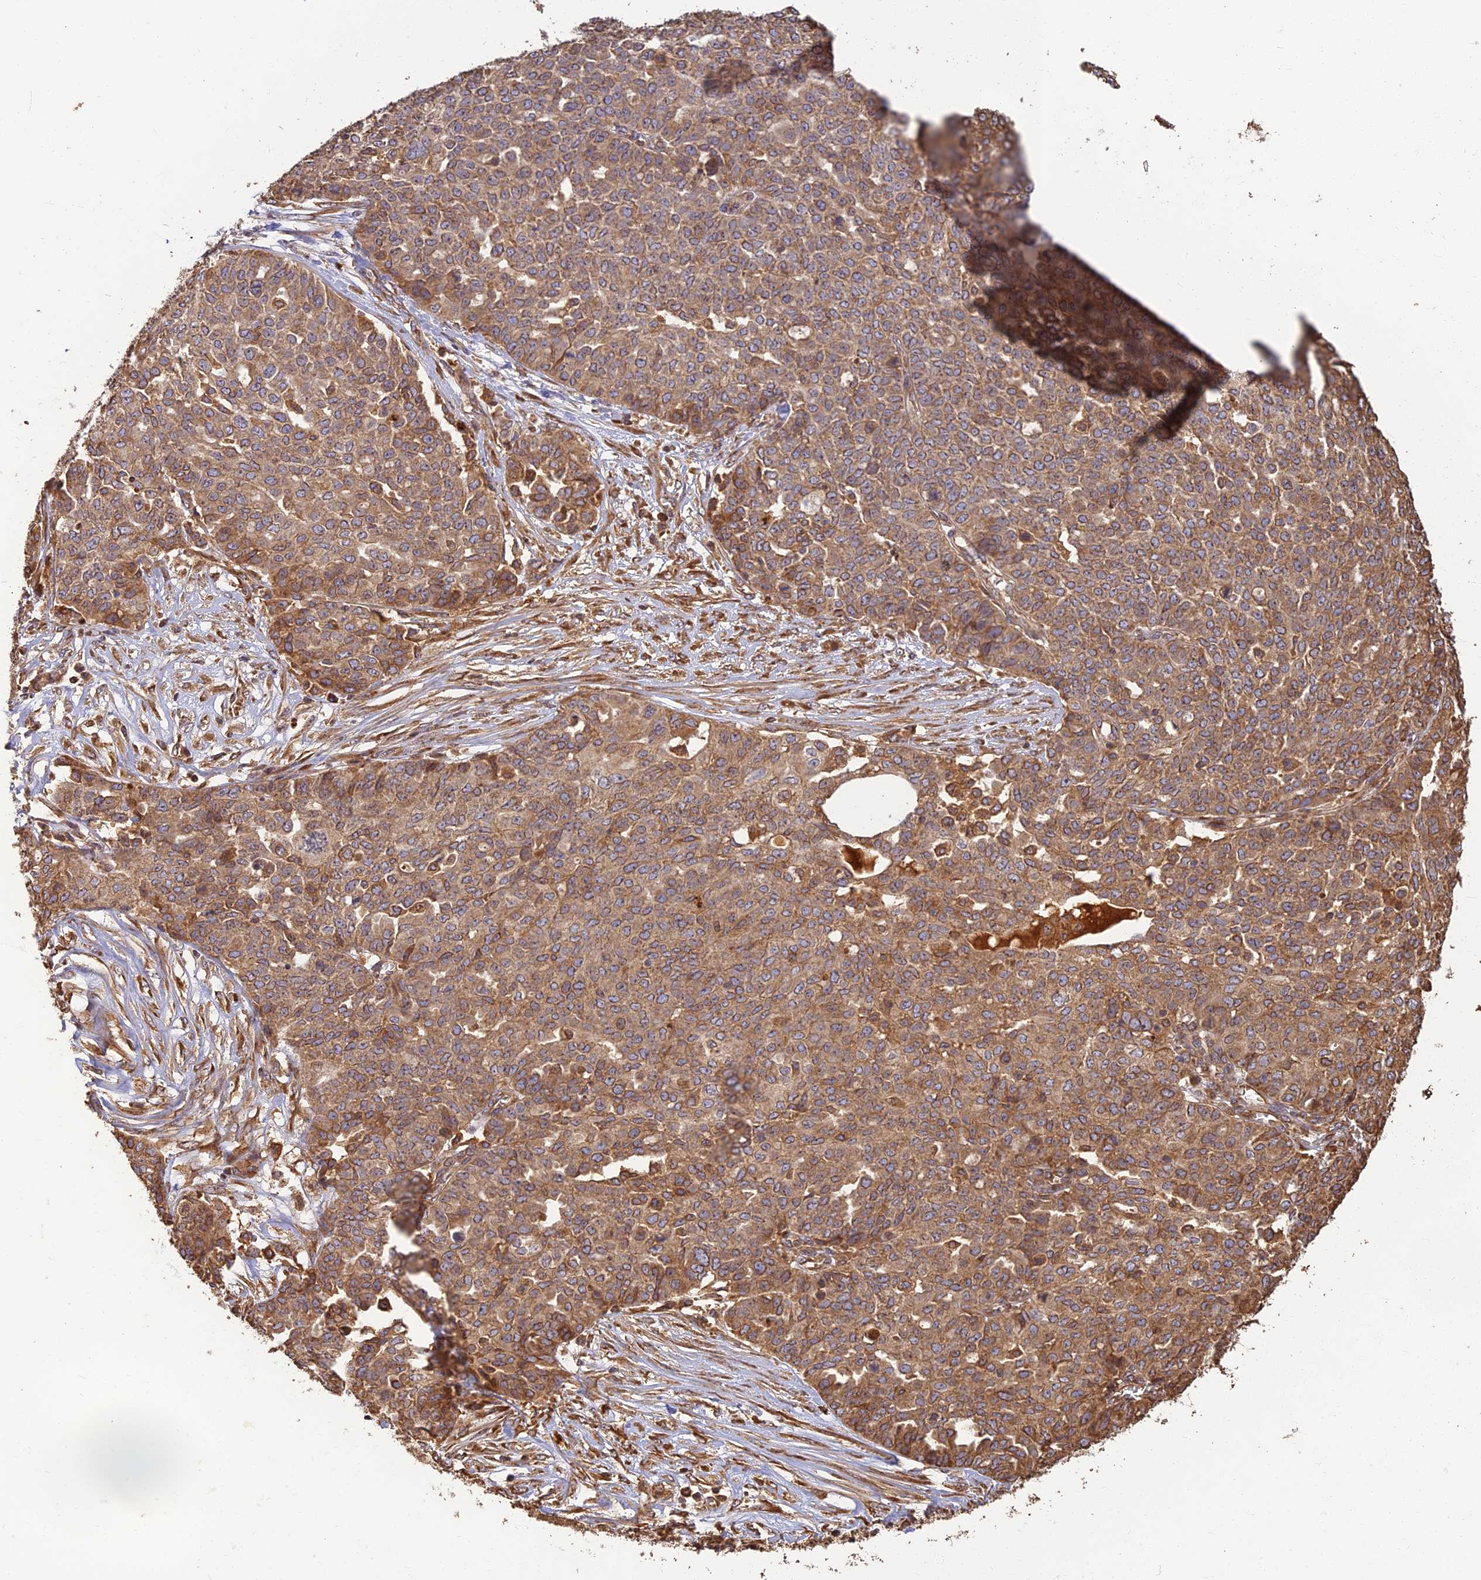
{"staining": {"intensity": "moderate", "quantity": ">75%", "location": "cytoplasmic/membranous"}, "tissue": "ovarian cancer", "cell_type": "Tumor cells", "image_type": "cancer", "snomed": [{"axis": "morphology", "description": "Cystadenocarcinoma, serous, NOS"}, {"axis": "topography", "description": "Soft tissue"}, {"axis": "topography", "description": "Ovary"}], "caption": "An image of ovarian cancer stained for a protein displays moderate cytoplasmic/membranous brown staining in tumor cells.", "gene": "CORO1C", "patient": {"sex": "female", "age": 57}}